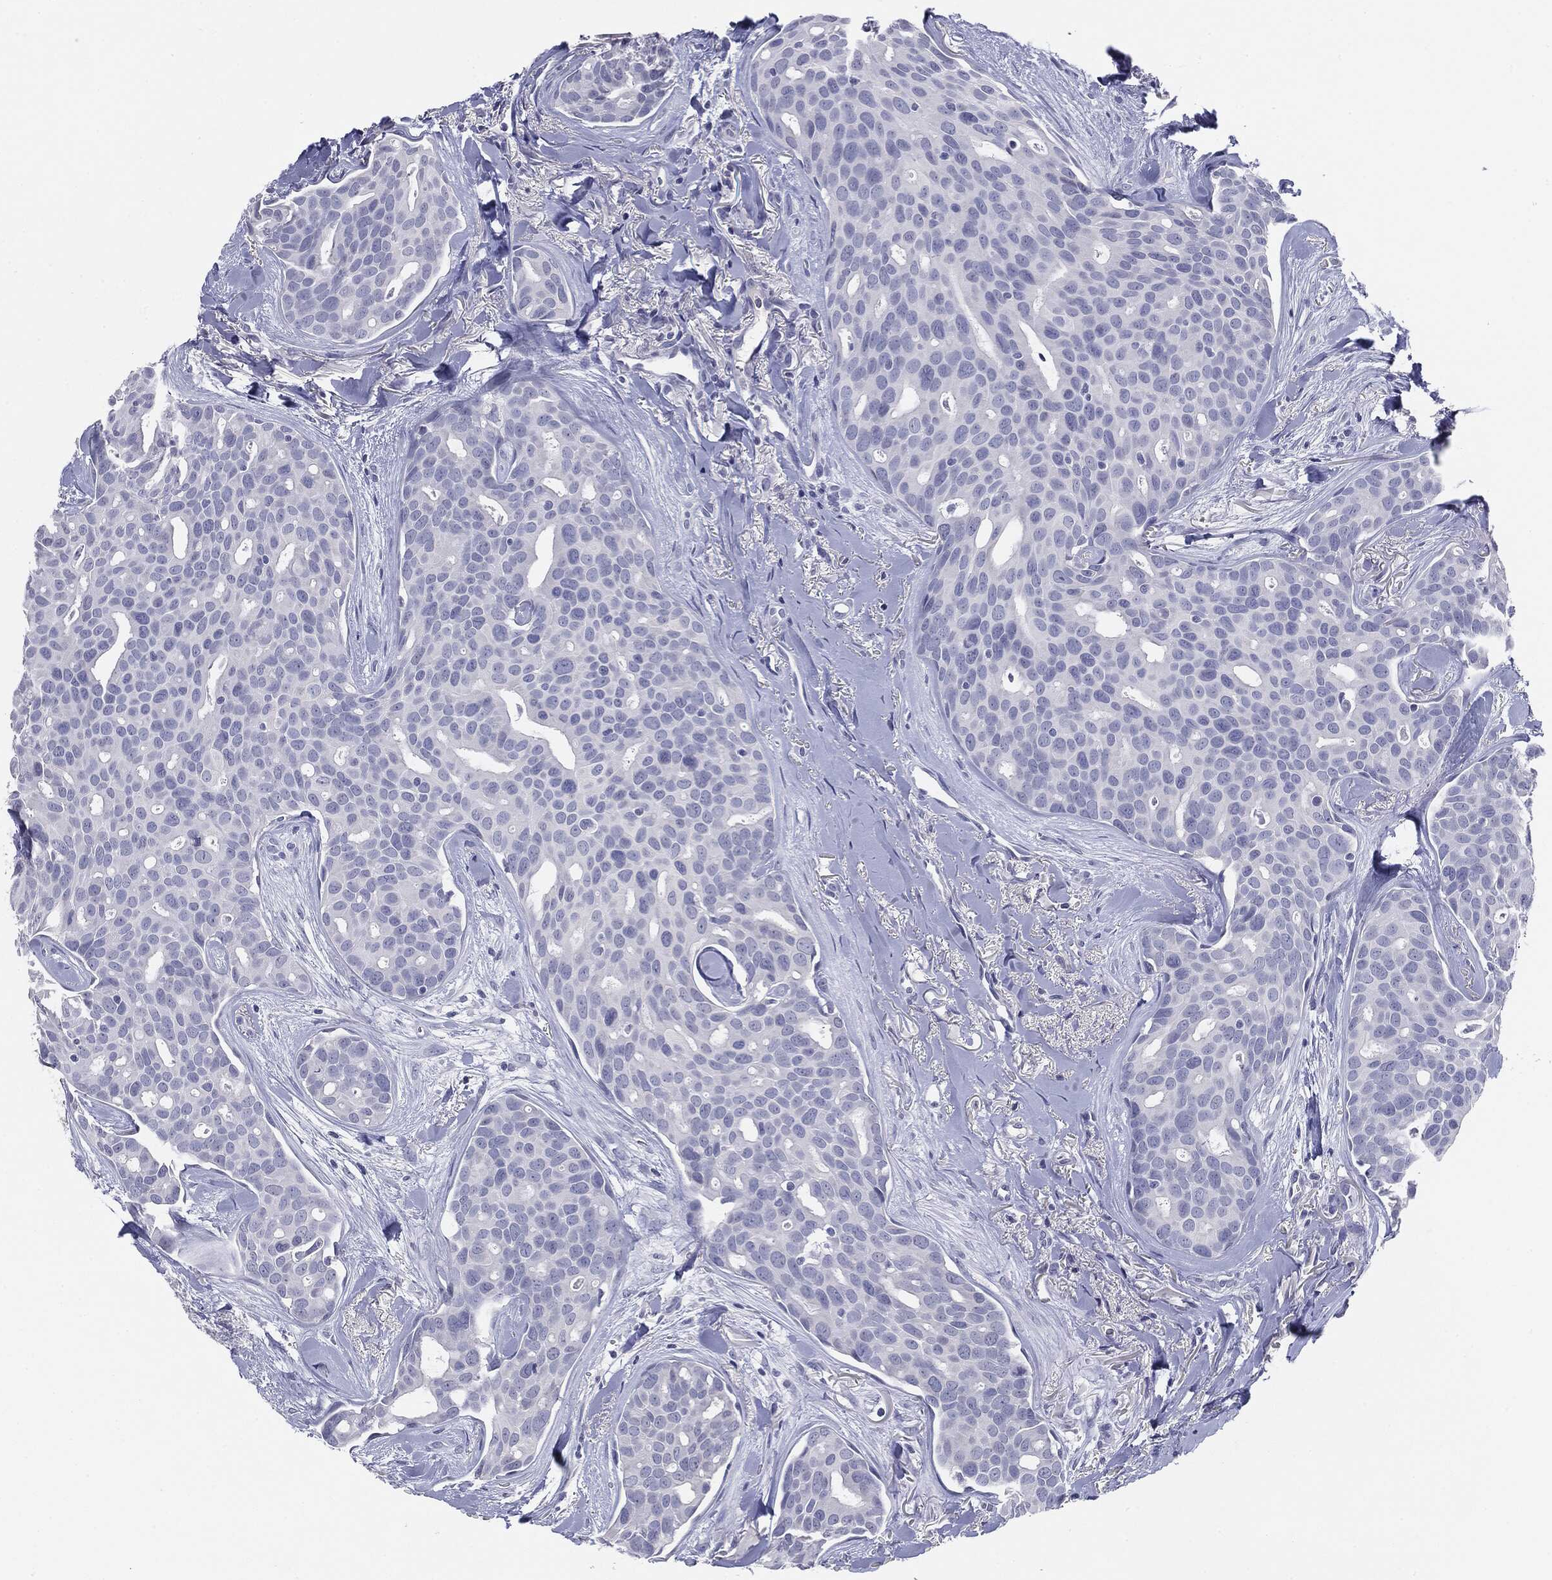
{"staining": {"intensity": "negative", "quantity": "none", "location": "none"}, "tissue": "breast cancer", "cell_type": "Tumor cells", "image_type": "cancer", "snomed": [{"axis": "morphology", "description": "Duct carcinoma"}, {"axis": "topography", "description": "Breast"}], "caption": "An immunohistochemistry photomicrograph of breast cancer is shown. There is no staining in tumor cells of breast cancer.", "gene": "SERPINB4", "patient": {"sex": "female", "age": 54}}